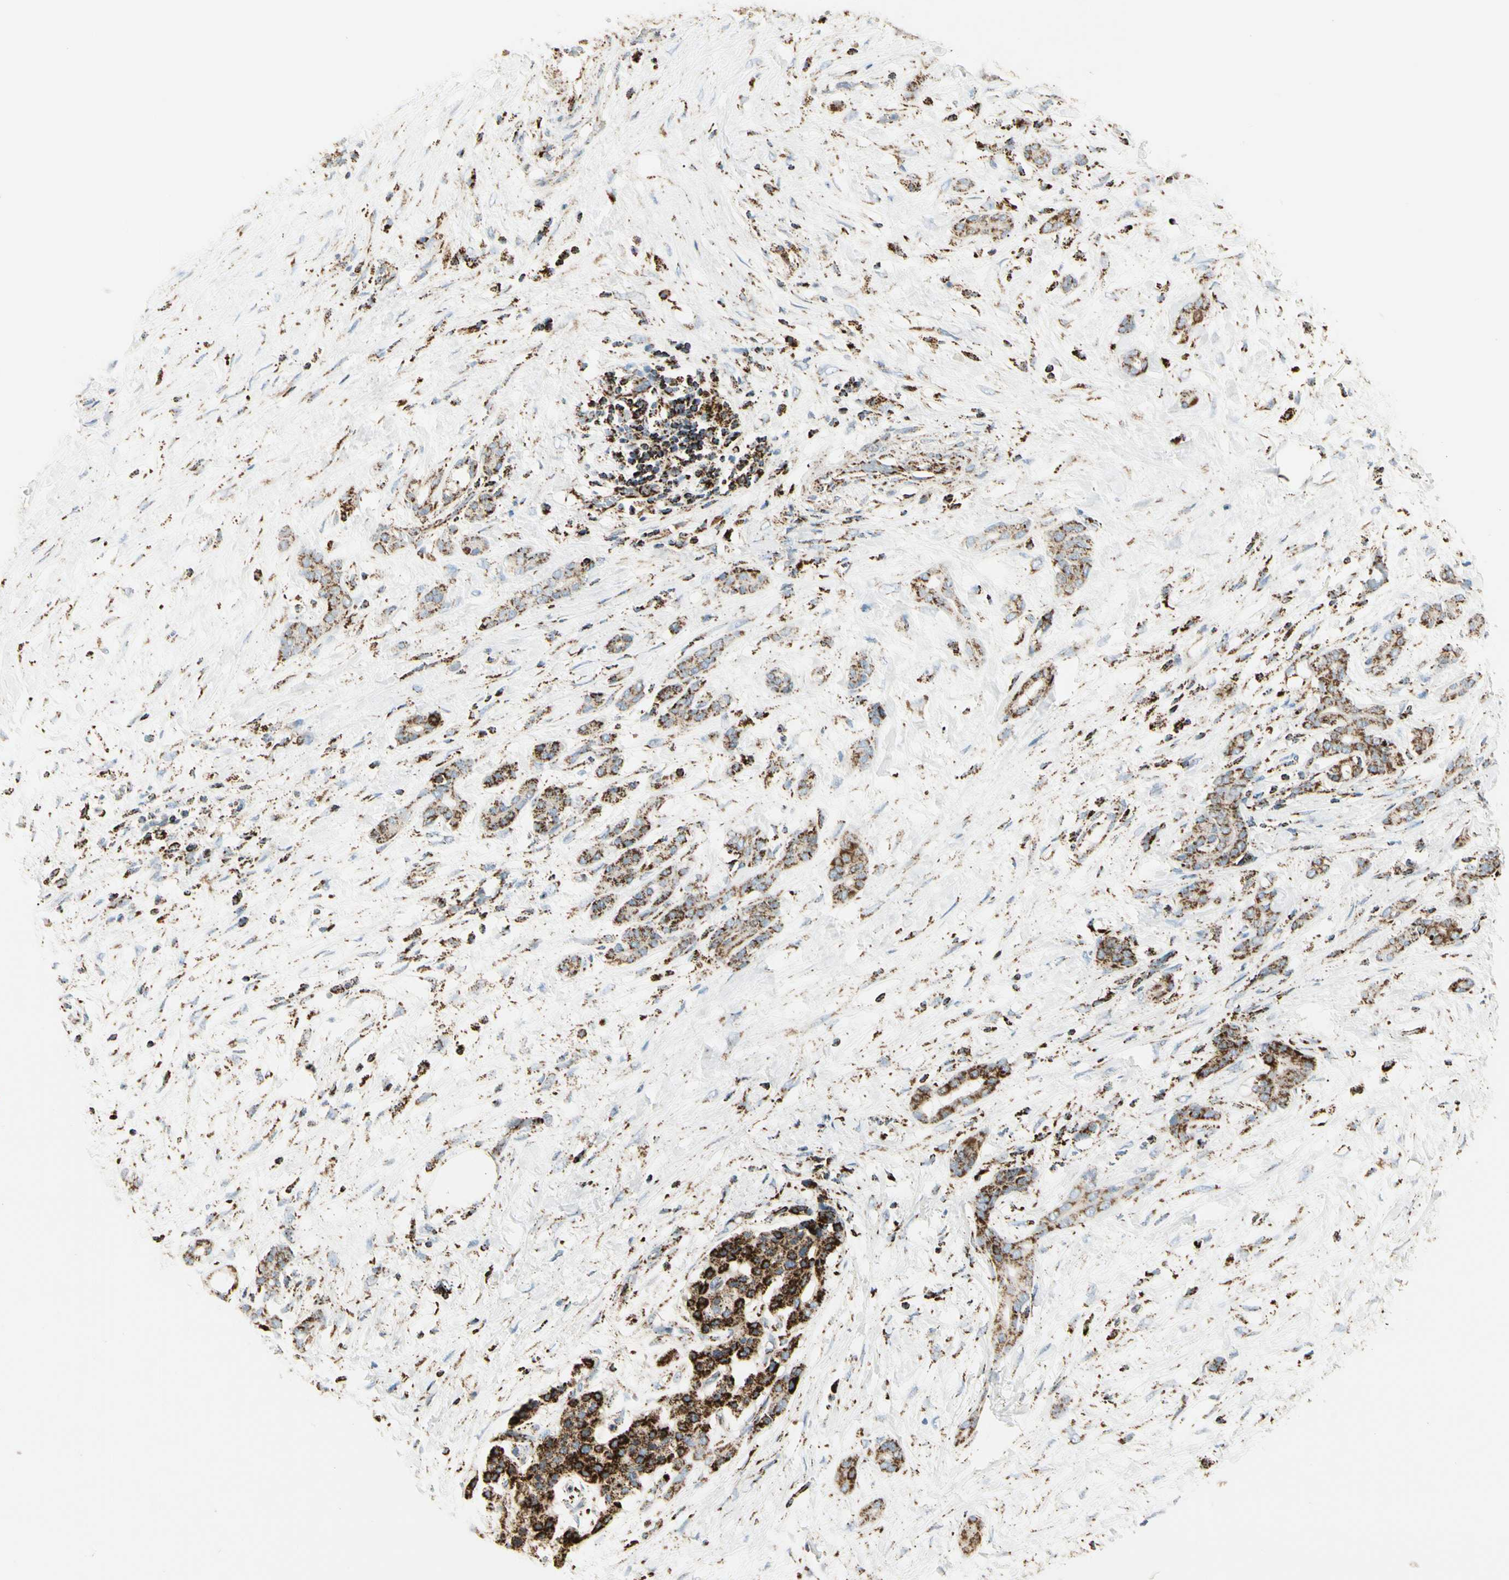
{"staining": {"intensity": "moderate", "quantity": ">75%", "location": "cytoplasmic/membranous"}, "tissue": "pancreatic cancer", "cell_type": "Tumor cells", "image_type": "cancer", "snomed": [{"axis": "morphology", "description": "Adenocarcinoma, NOS"}, {"axis": "topography", "description": "Pancreas"}], "caption": "The immunohistochemical stain shows moderate cytoplasmic/membranous staining in tumor cells of pancreatic cancer (adenocarcinoma) tissue. The staining was performed using DAB (3,3'-diaminobenzidine) to visualize the protein expression in brown, while the nuclei were stained in blue with hematoxylin (Magnification: 20x).", "gene": "ME2", "patient": {"sex": "male", "age": 41}}